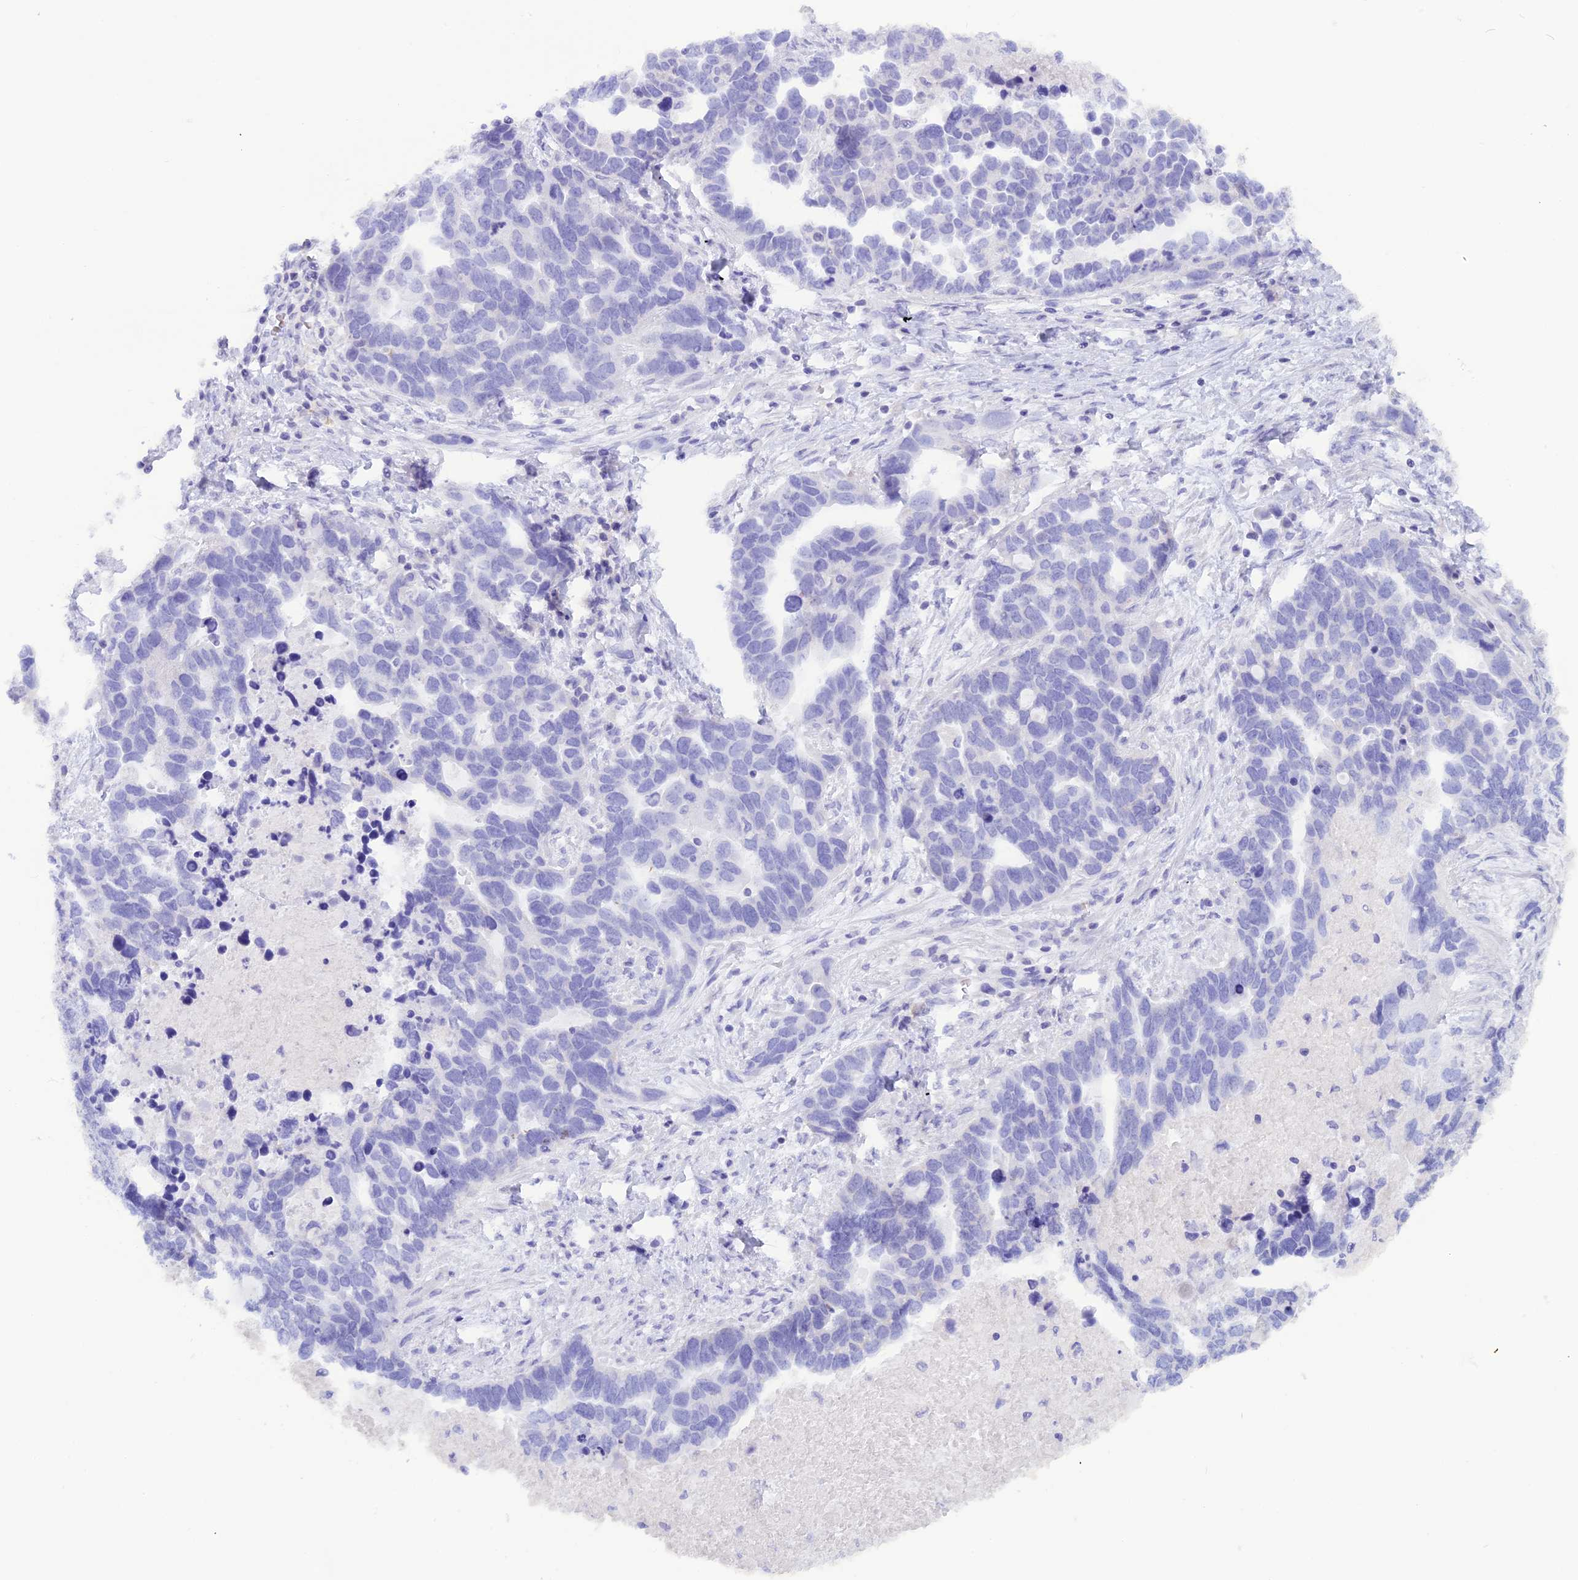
{"staining": {"intensity": "negative", "quantity": "none", "location": "none"}, "tissue": "ovarian cancer", "cell_type": "Tumor cells", "image_type": "cancer", "snomed": [{"axis": "morphology", "description": "Cystadenocarcinoma, serous, NOS"}, {"axis": "topography", "description": "Ovary"}], "caption": "Tumor cells show no significant staining in ovarian cancer (serous cystadenocarcinoma). (Stains: DAB (3,3'-diaminobenzidine) immunohistochemistry with hematoxylin counter stain, Microscopy: brightfield microscopy at high magnification).", "gene": "GLYATL1", "patient": {"sex": "female", "age": 54}}